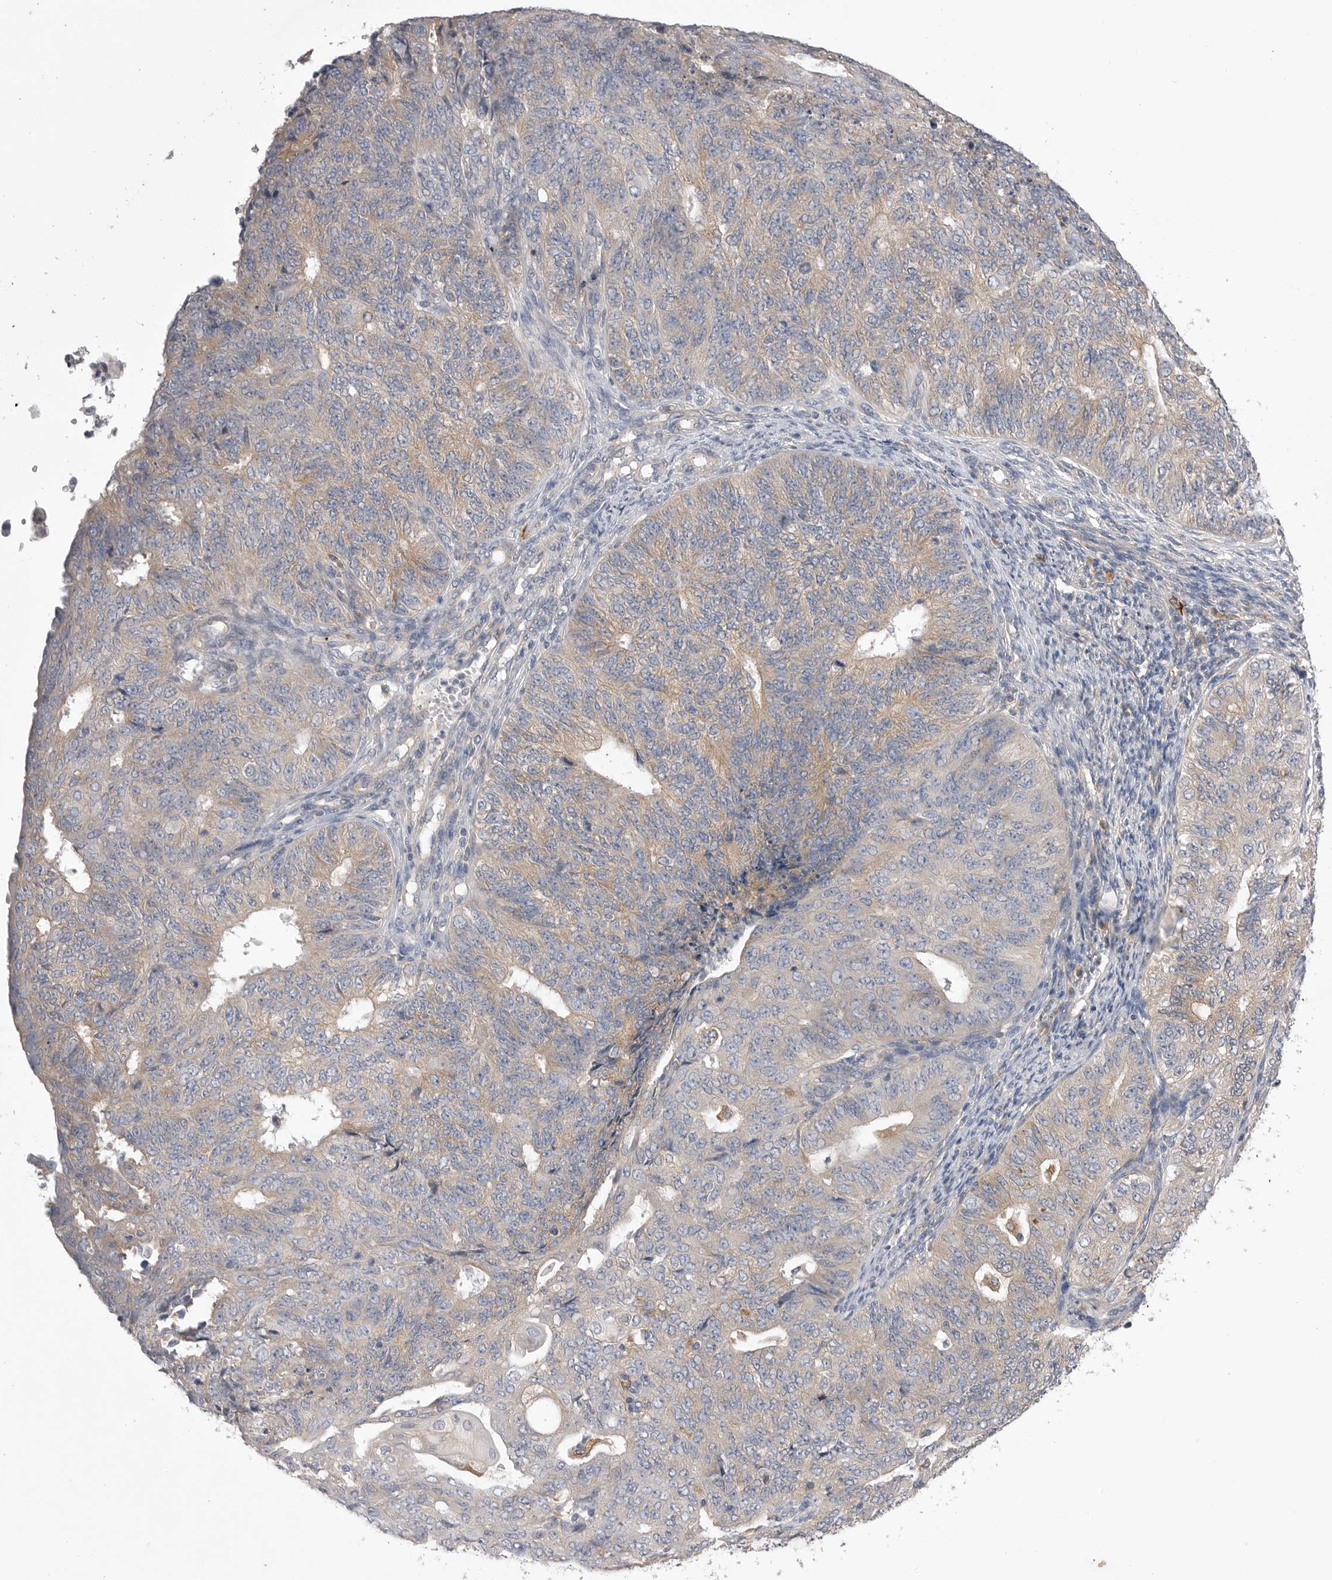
{"staining": {"intensity": "weak", "quantity": "<25%", "location": "cytoplasmic/membranous"}, "tissue": "endometrial cancer", "cell_type": "Tumor cells", "image_type": "cancer", "snomed": [{"axis": "morphology", "description": "Adenocarcinoma, NOS"}, {"axis": "topography", "description": "Endometrium"}], "caption": "IHC photomicrograph of endometrial adenocarcinoma stained for a protein (brown), which exhibits no staining in tumor cells. (DAB immunohistochemistry, high magnification).", "gene": "VAC14", "patient": {"sex": "female", "age": 32}}